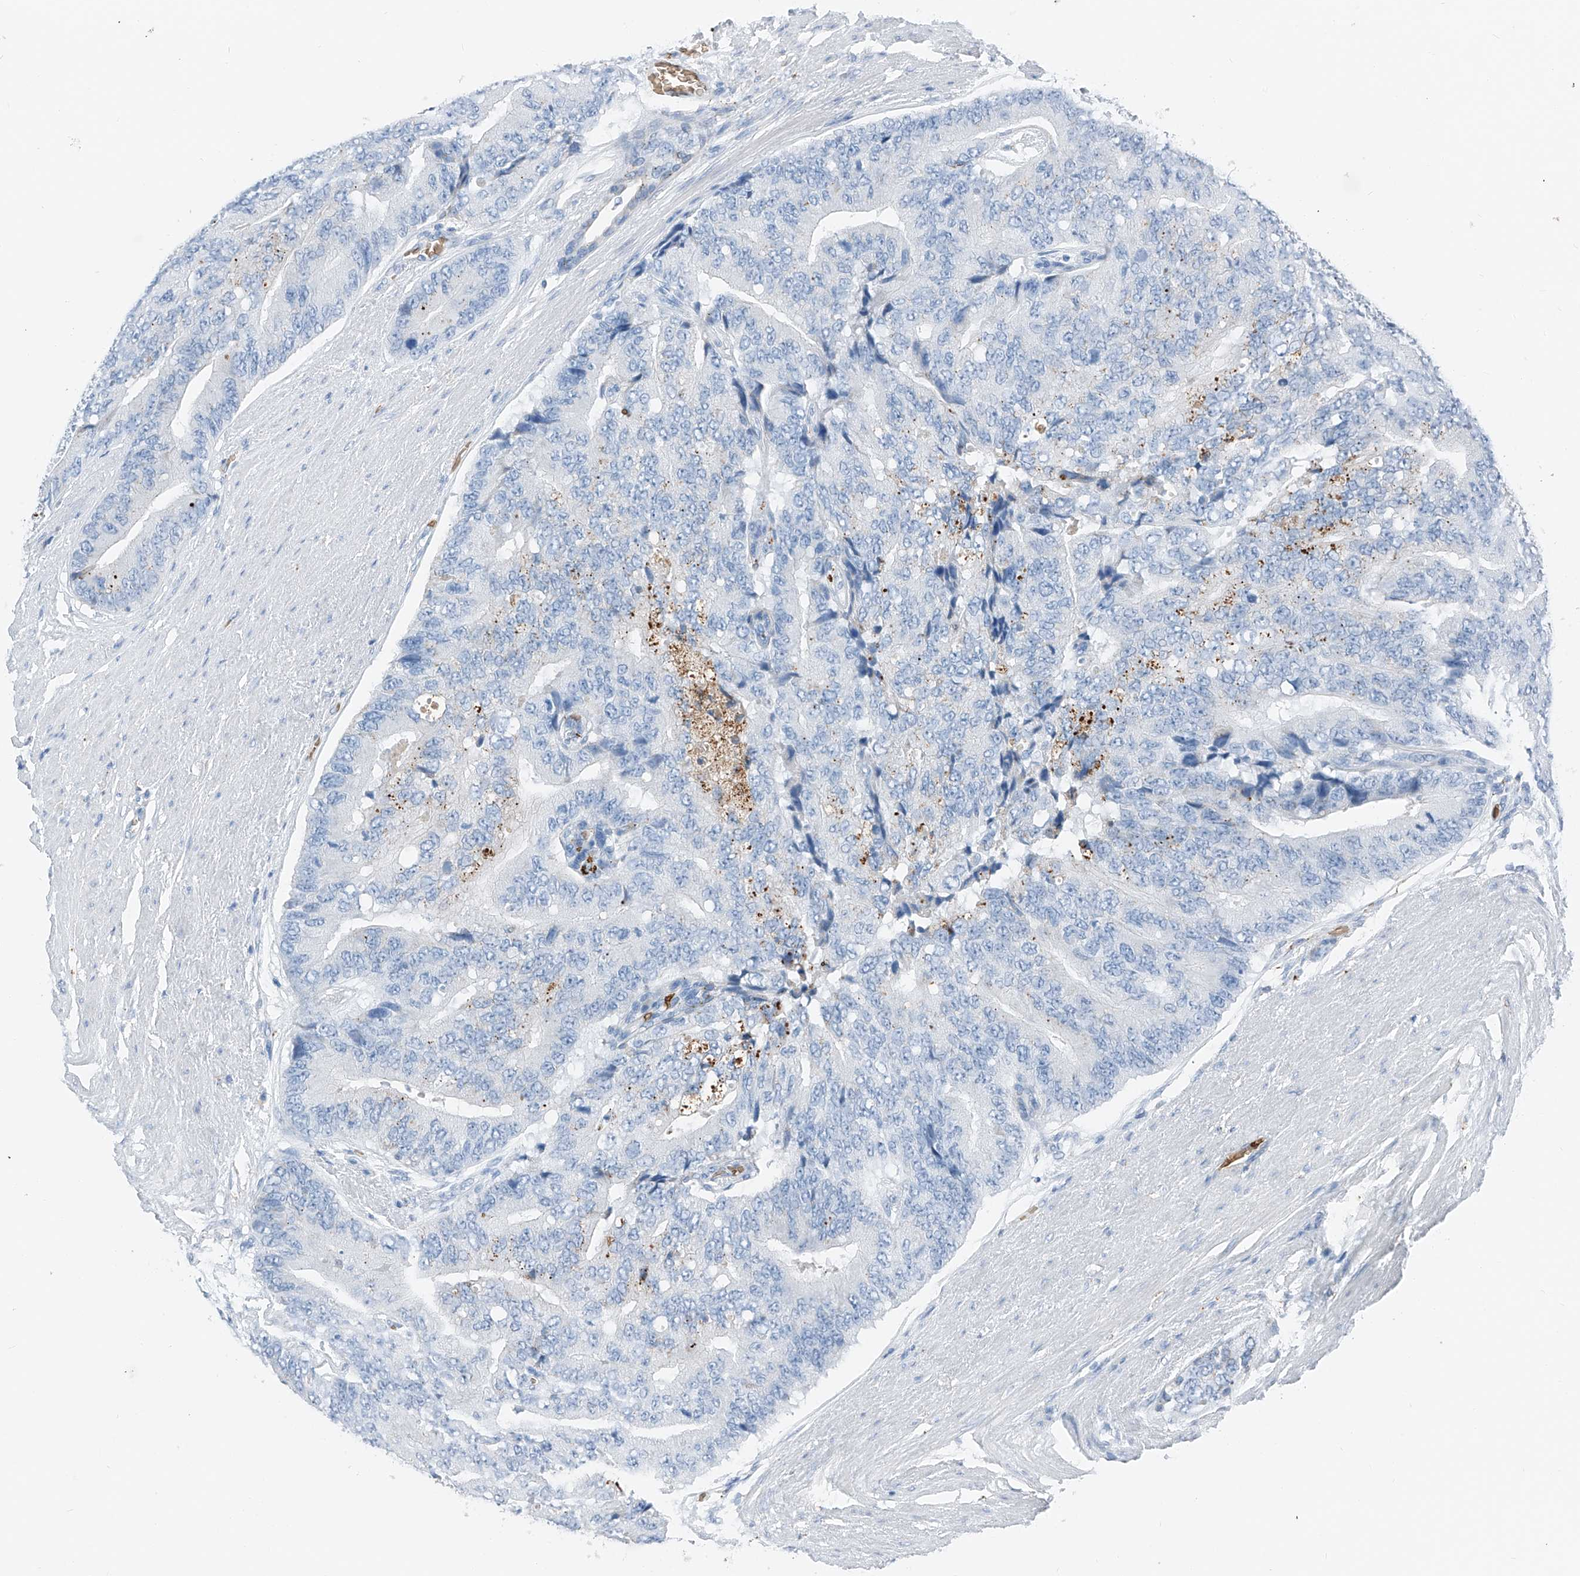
{"staining": {"intensity": "moderate", "quantity": "<25%", "location": "cytoplasmic/membranous"}, "tissue": "prostate cancer", "cell_type": "Tumor cells", "image_type": "cancer", "snomed": [{"axis": "morphology", "description": "Adenocarcinoma, High grade"}, {"axis": "topography", "description": "Prostate"}], "caption": "Tumor cells show moderate cytoplasmic/membranous expression in approximately <25% of cells in prostate high-grade adenocarcinoma.", "gene": "PRSS23", "patient": {"sex": "male", "age": 70}}